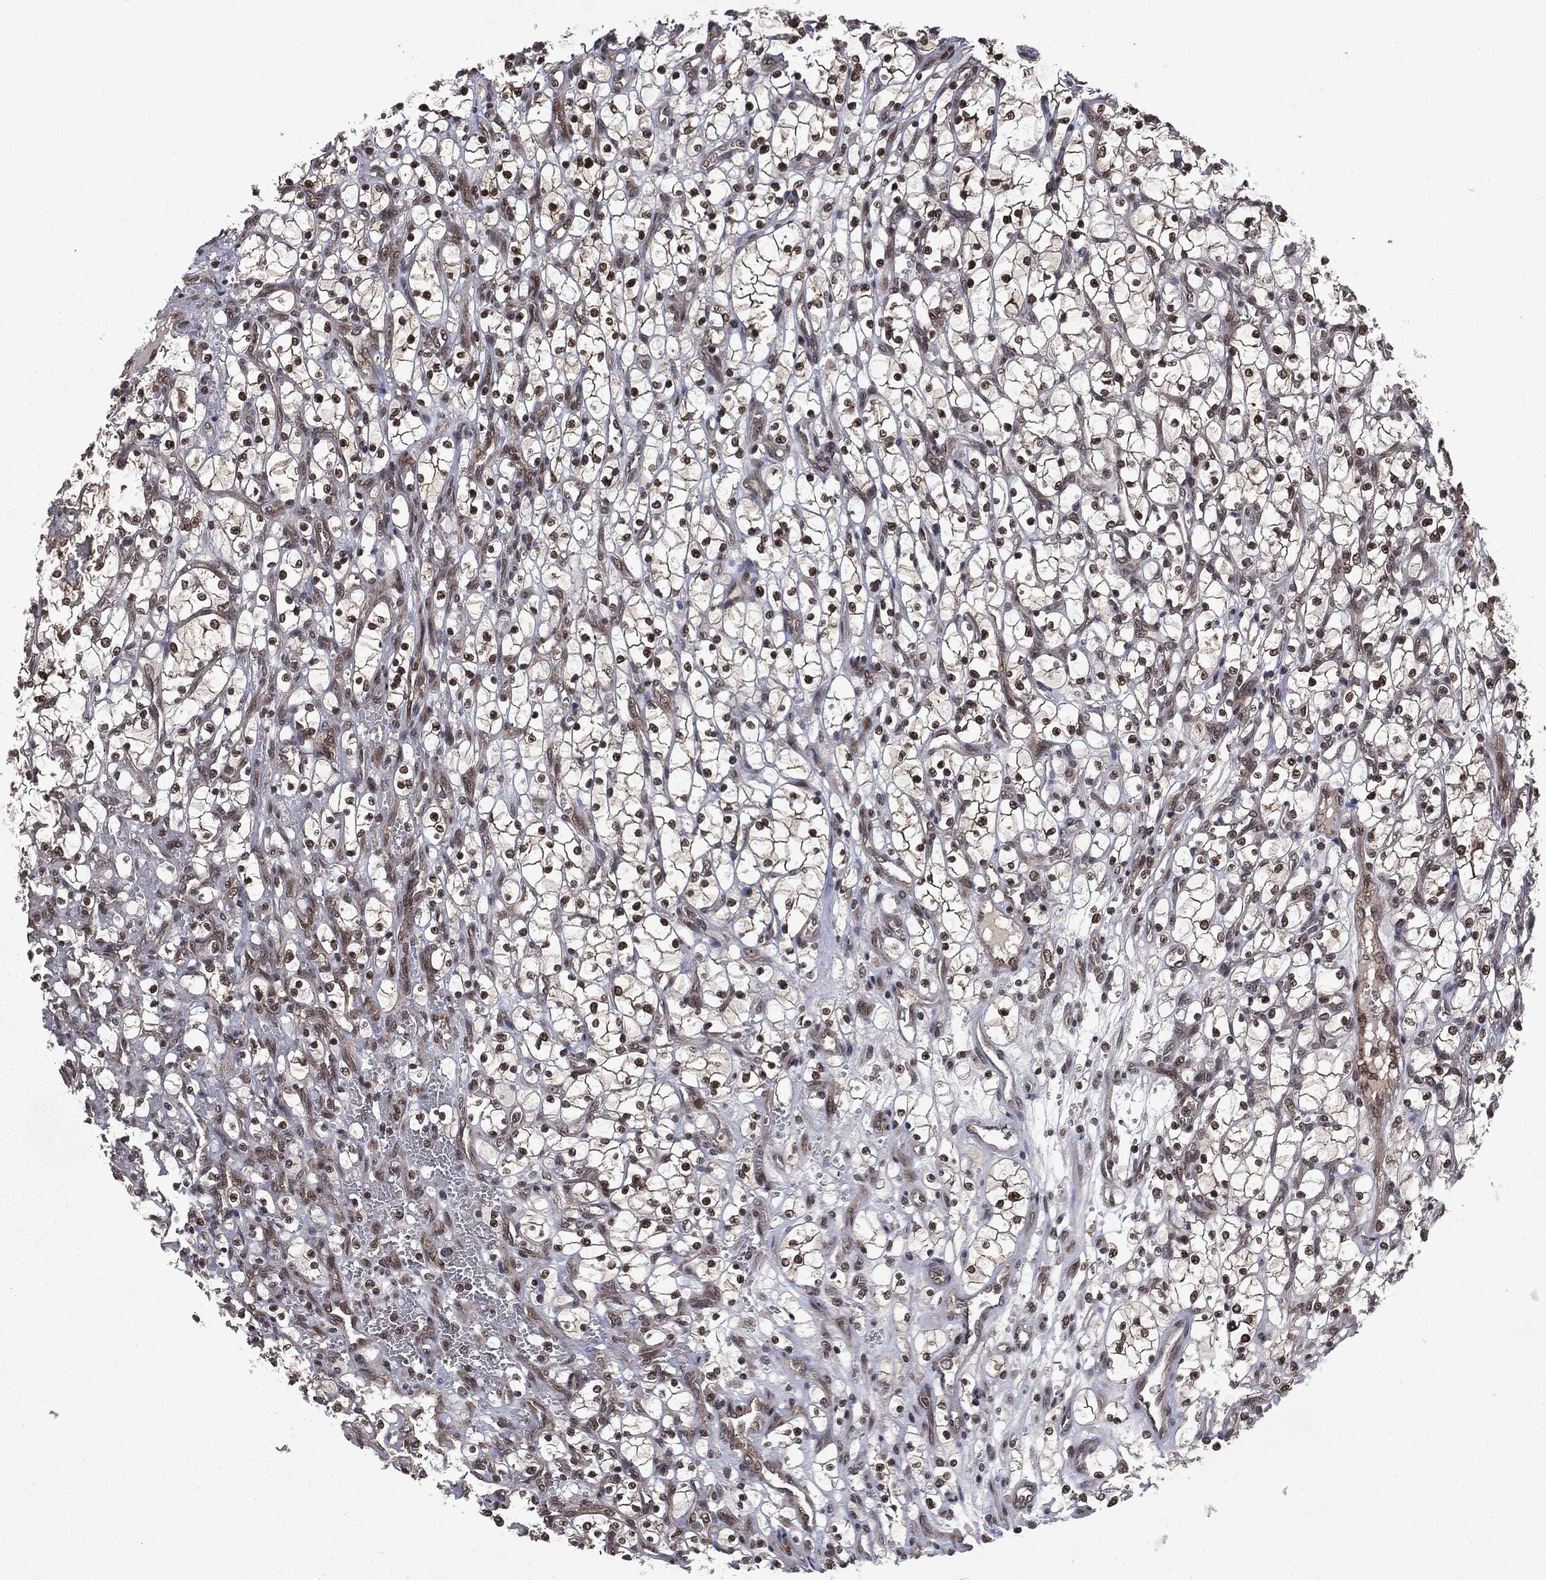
{"staining": {"intensity": "strong", "quantity": "25%-75%", "location": "cytoplasmic/membranous,nuclear"}, "tissue": "renal cancer", "cell_type": "Tumor cells", "image_type": "cancer", "snomed": [{"axis": "morphology", "description": "Adenocarcinoma, NOS"}, {"axis": "topography", "description": "Kidney"}], "caption": "A high-resolution micrograph shows immunohistochemistry (IHC) staining of adenocarcinoma (renal), which reveals strong cytoplasmic/membranous and nuclear positivity in approximately 25%-75% of tumor cells.", "gene": "STAU2", "patient": {"sex": "female", "age": 69}}